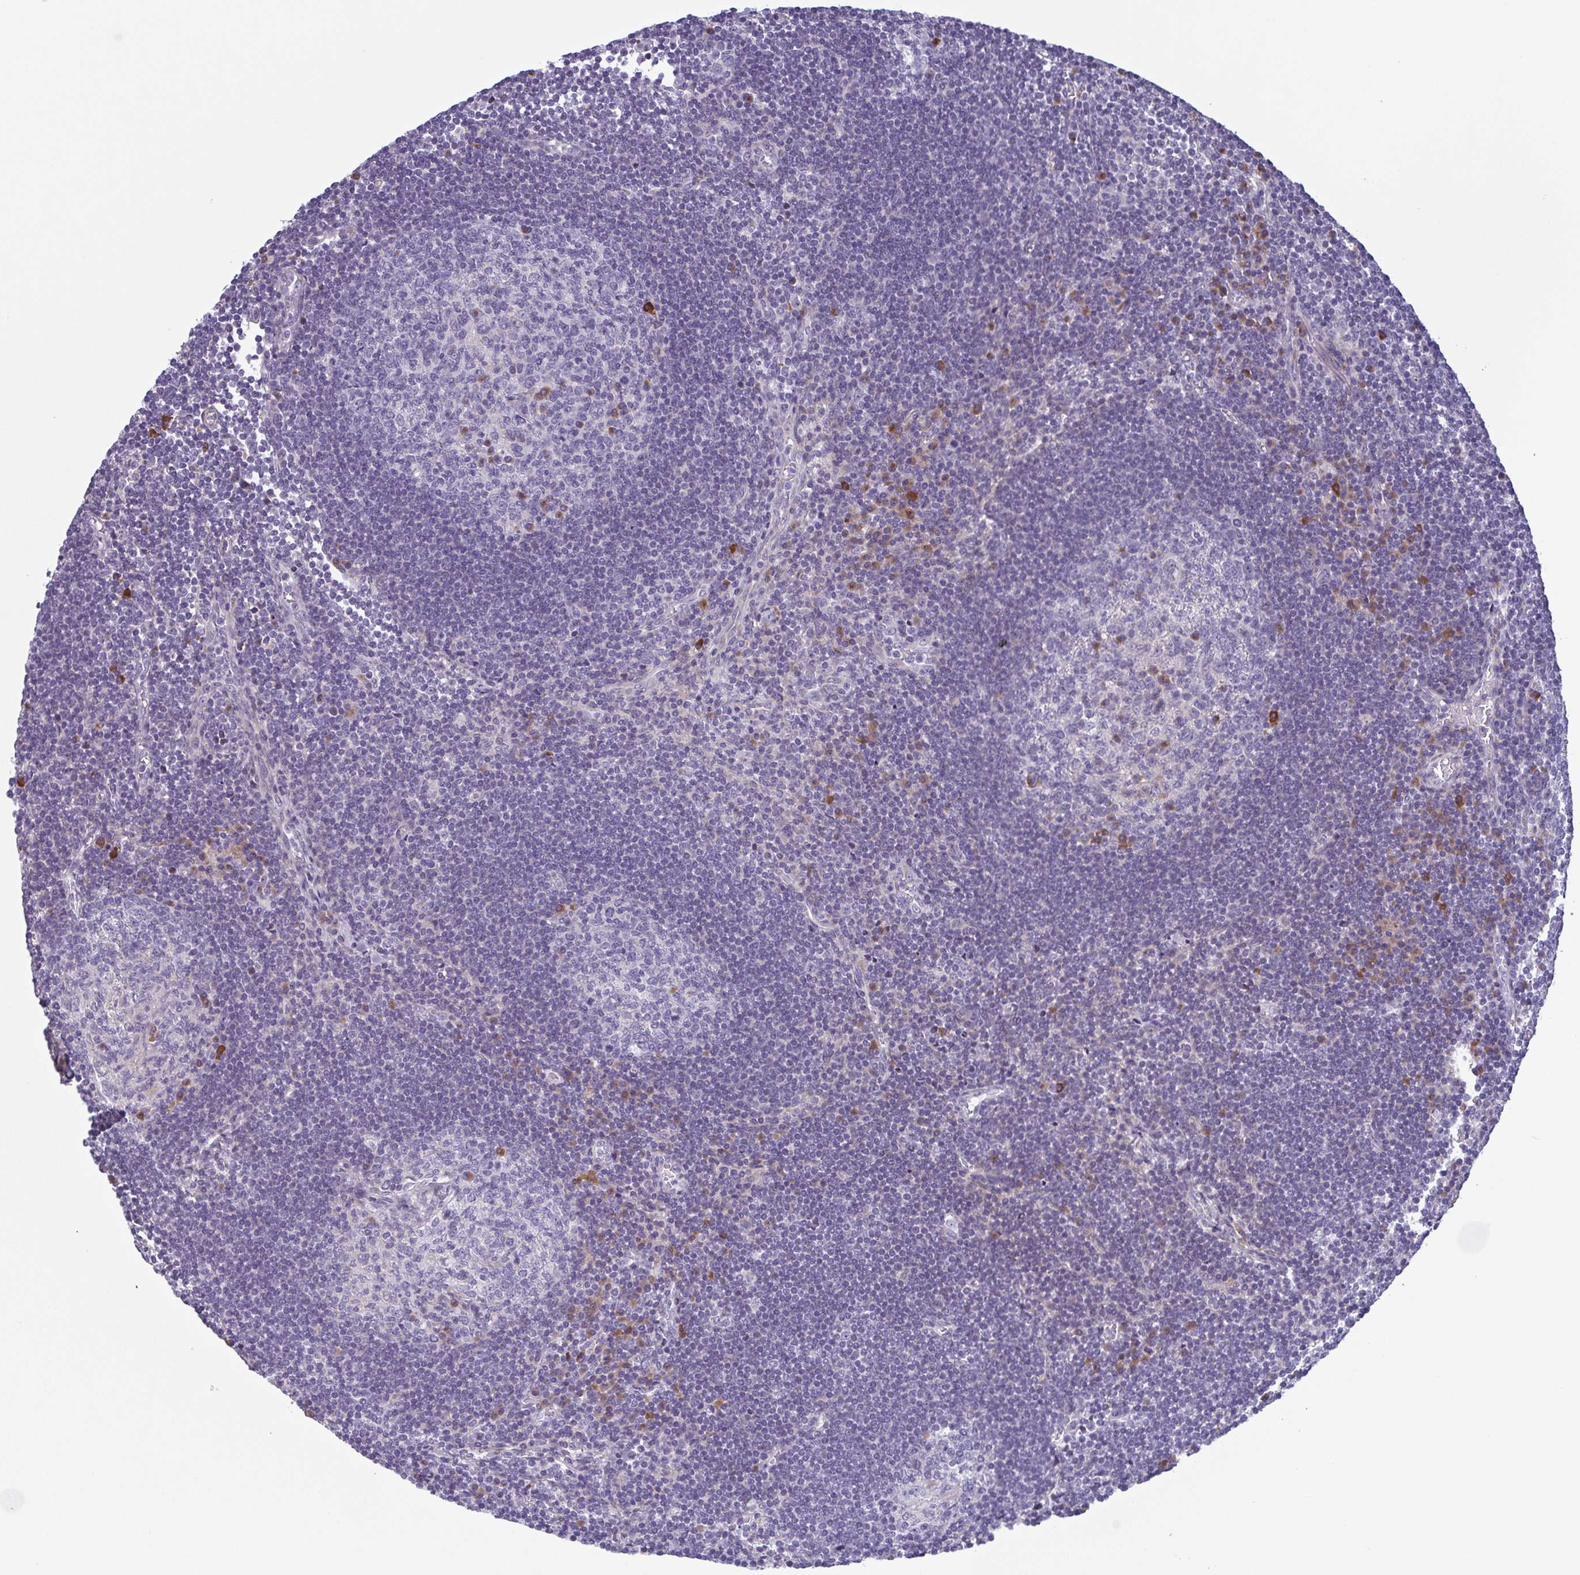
{"staining": {"intensity": "moderate", "quantity": "<25%", "location": "cytoplasmic/membranous"}, "tissue": "lymph node", "cell_type": "Germinal center cells", "image_type": "normal", "snomed": [{"axis": "morphology", "description": "Normal tissue, NOS"}, {"axis": "topography", "description": "Lymph node"}], "caption": "This image exhibits immunohistochemistry staining of benign lymph node, with low moderate cytoplasmic/membranous staining in about <25% of germinal center cells.", "gene": "ECM1", "patient": {"sex": "male", "age": 67}}